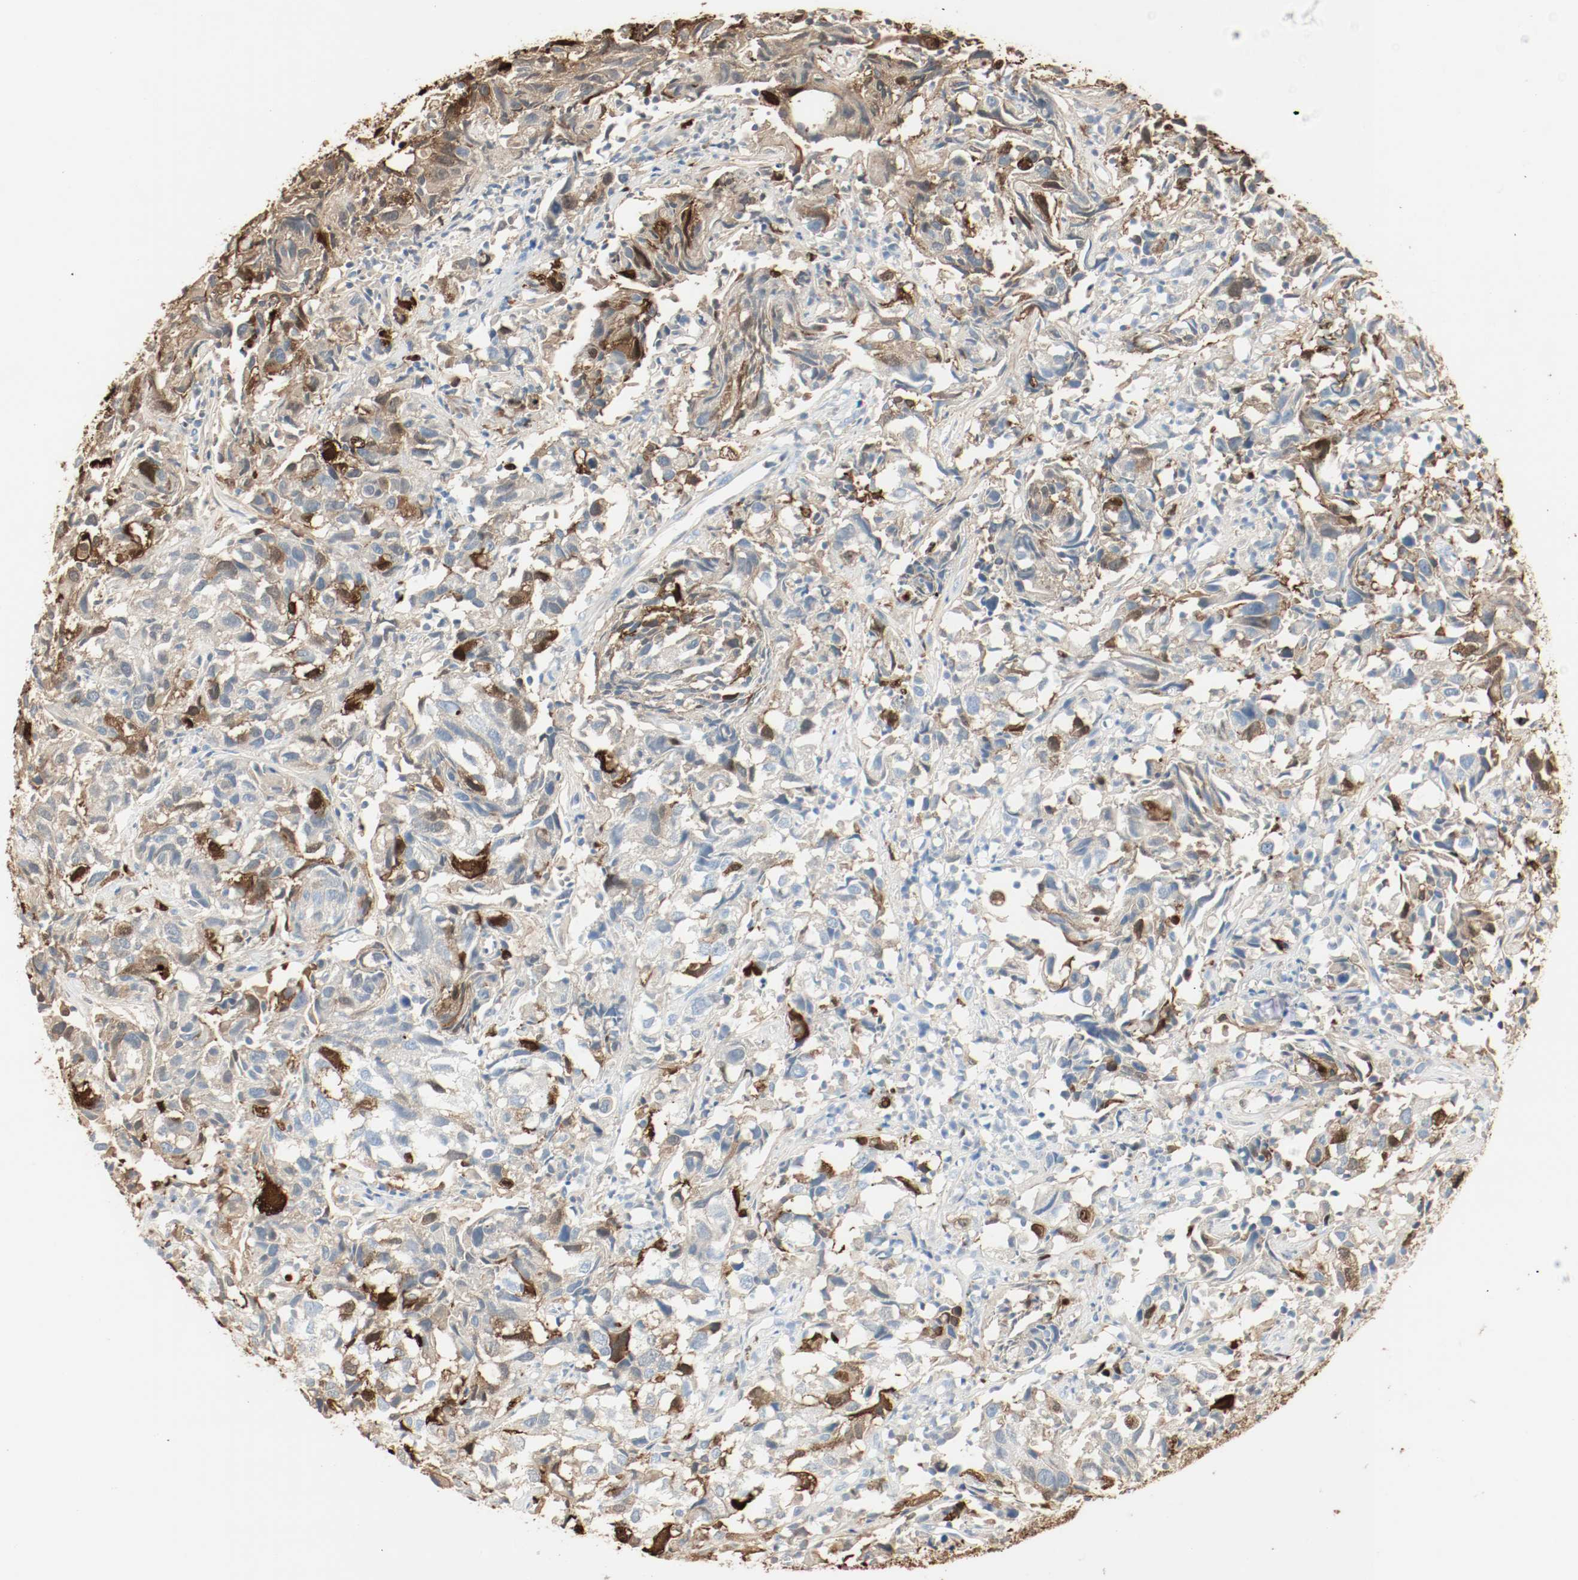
{"staining": {"intensity": "moderate", "quantity": "25%-75%", "location": "cytoplasmic/membranous"}, "tissue": "urothelial cancer", "cell_type": "Tumor cells", "image_type": "cancer", "snomed": [{"axis": "morphology", "description": "Urothelial carcinoma, High grade"}, {"axis": "topography", "description": "Urinary bladder"}], "caption": "DAB immunohistochemical staining of human urothelial carcinoma (high-grade) reveals moderate cytoplasmic/membranous protein positivity in approximately 25%-75% of tumor cells.", "gene": "S100A9", "patient": {"sex": "female", "age": 75}}